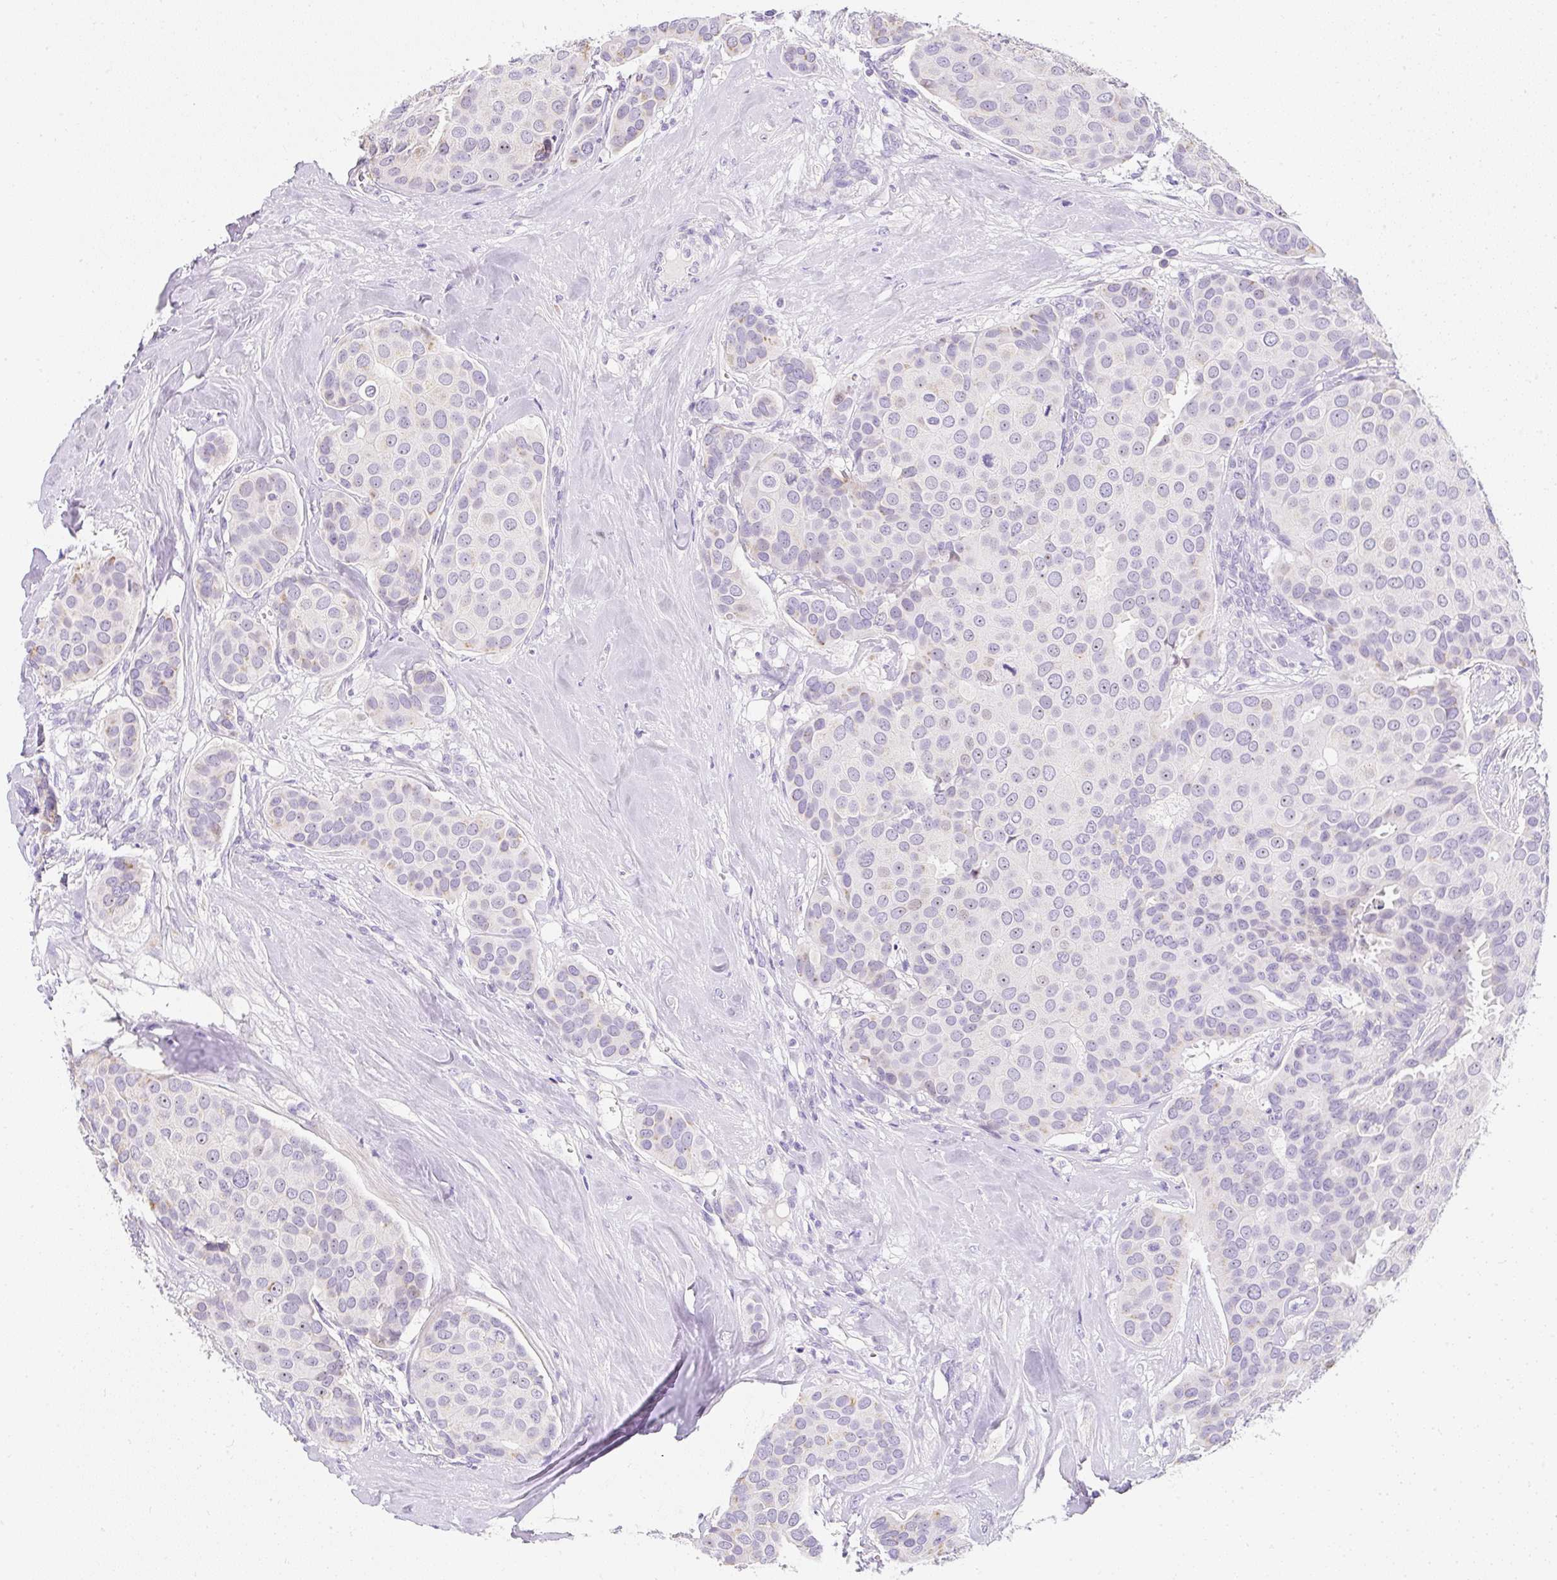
{"staining": {"intensity": "negative", "quantity": "none", "location": "none"}, "tissue": "breast cancer", "cell_type": "Tumor cells", "image_type": "cancer", "snomed": [{"axis": "morphology", "description": "Duct carcinoma"}, {"axis": "topography", "description": "Breast"}], "caption": "The photomicrograph exhibits no staining of tumor cells in breast cancer.", "gene": "DTX4", "patient": {"sex": "female", "age": 70}}